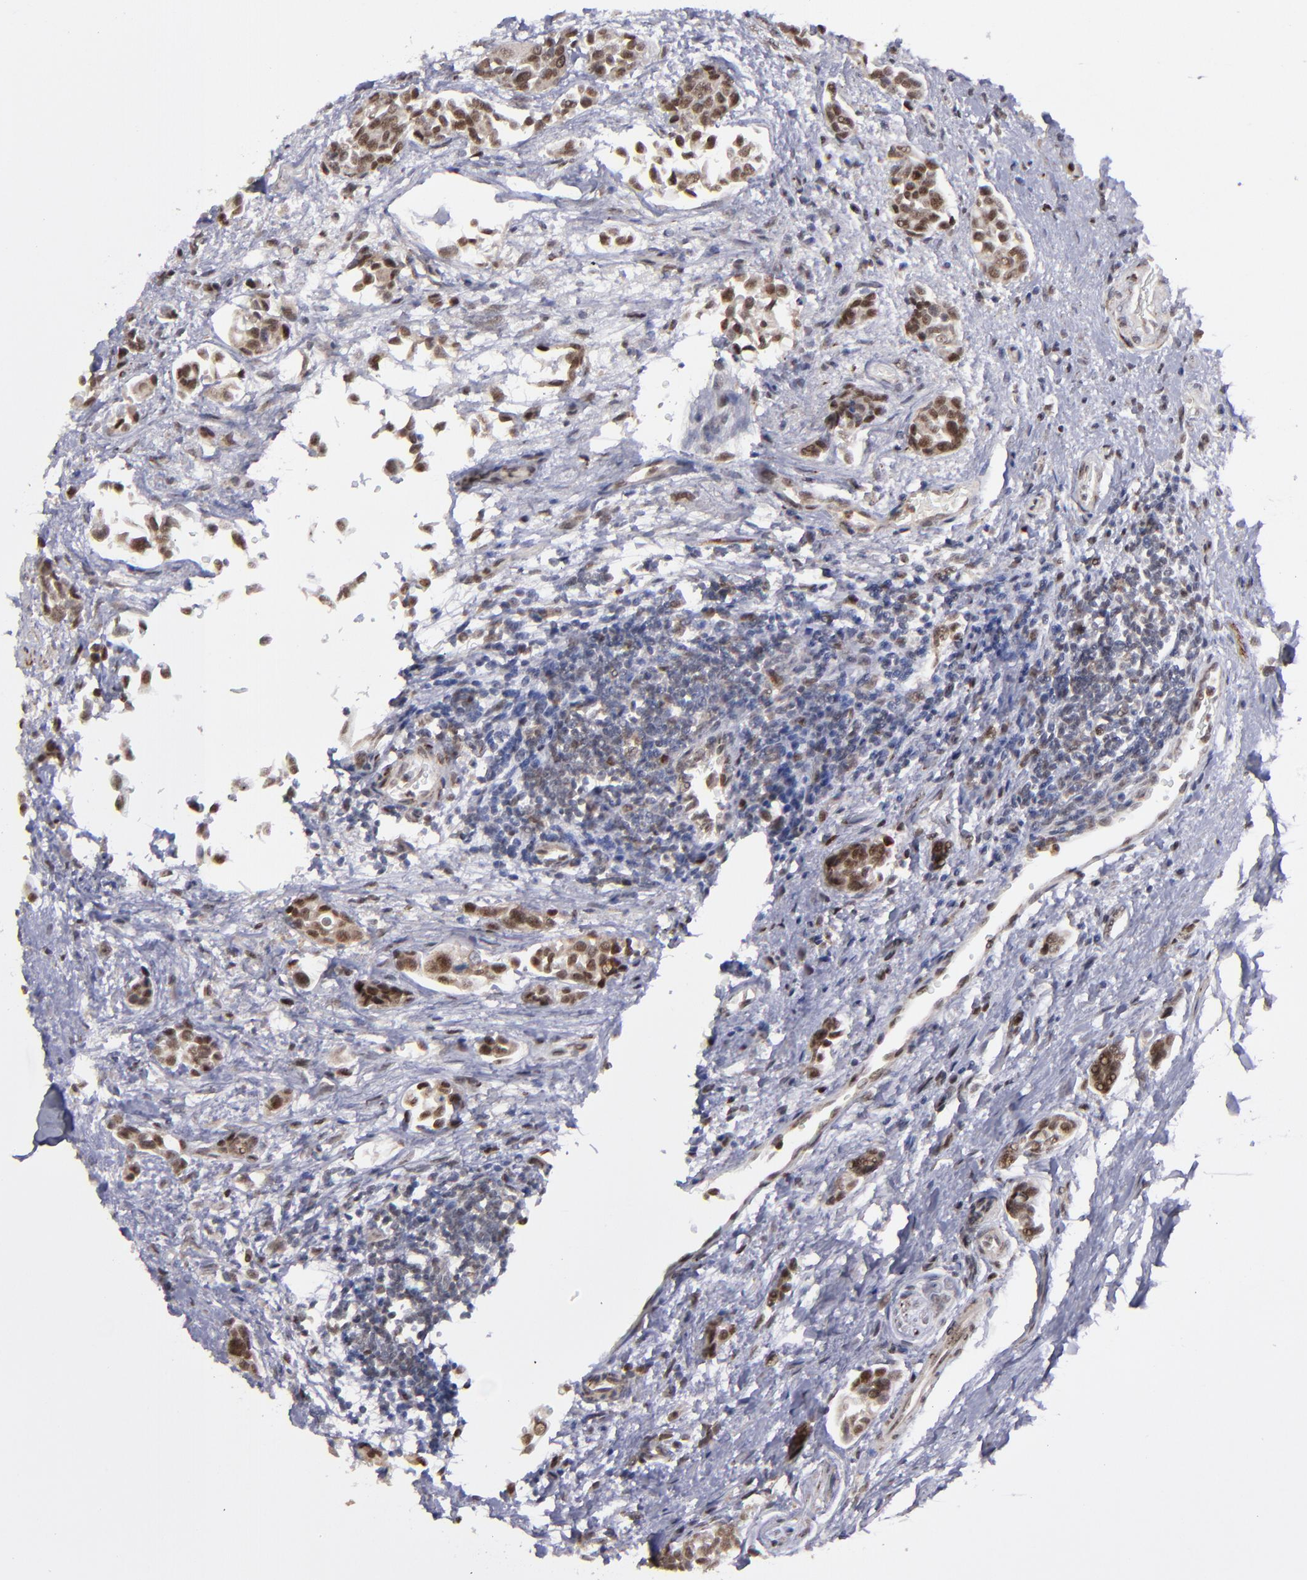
{"staining": {"intensity": "strong", "quantity": ">75%", "location": "nuclear"}, "tissue": "urothelial cancer", "cell_type": "Tumor cells", "image_type": "cancer", "snomed": [{"axis": "morphology", "description": "Urothelial carcinoma, High grade"}, {"axis": "topography", "description": "Urinary bladder"}], "caption": "IHC of urothelial cancer demonstrates high levels of strong nuclear expression in approximately >75% of tumor cells. (DAB (3,3'-diaminobenzidine) IHC with brightfield microscopy, high magnification).", "gene": "RREB1", "patient": {"sex": "male", "age": 78}}